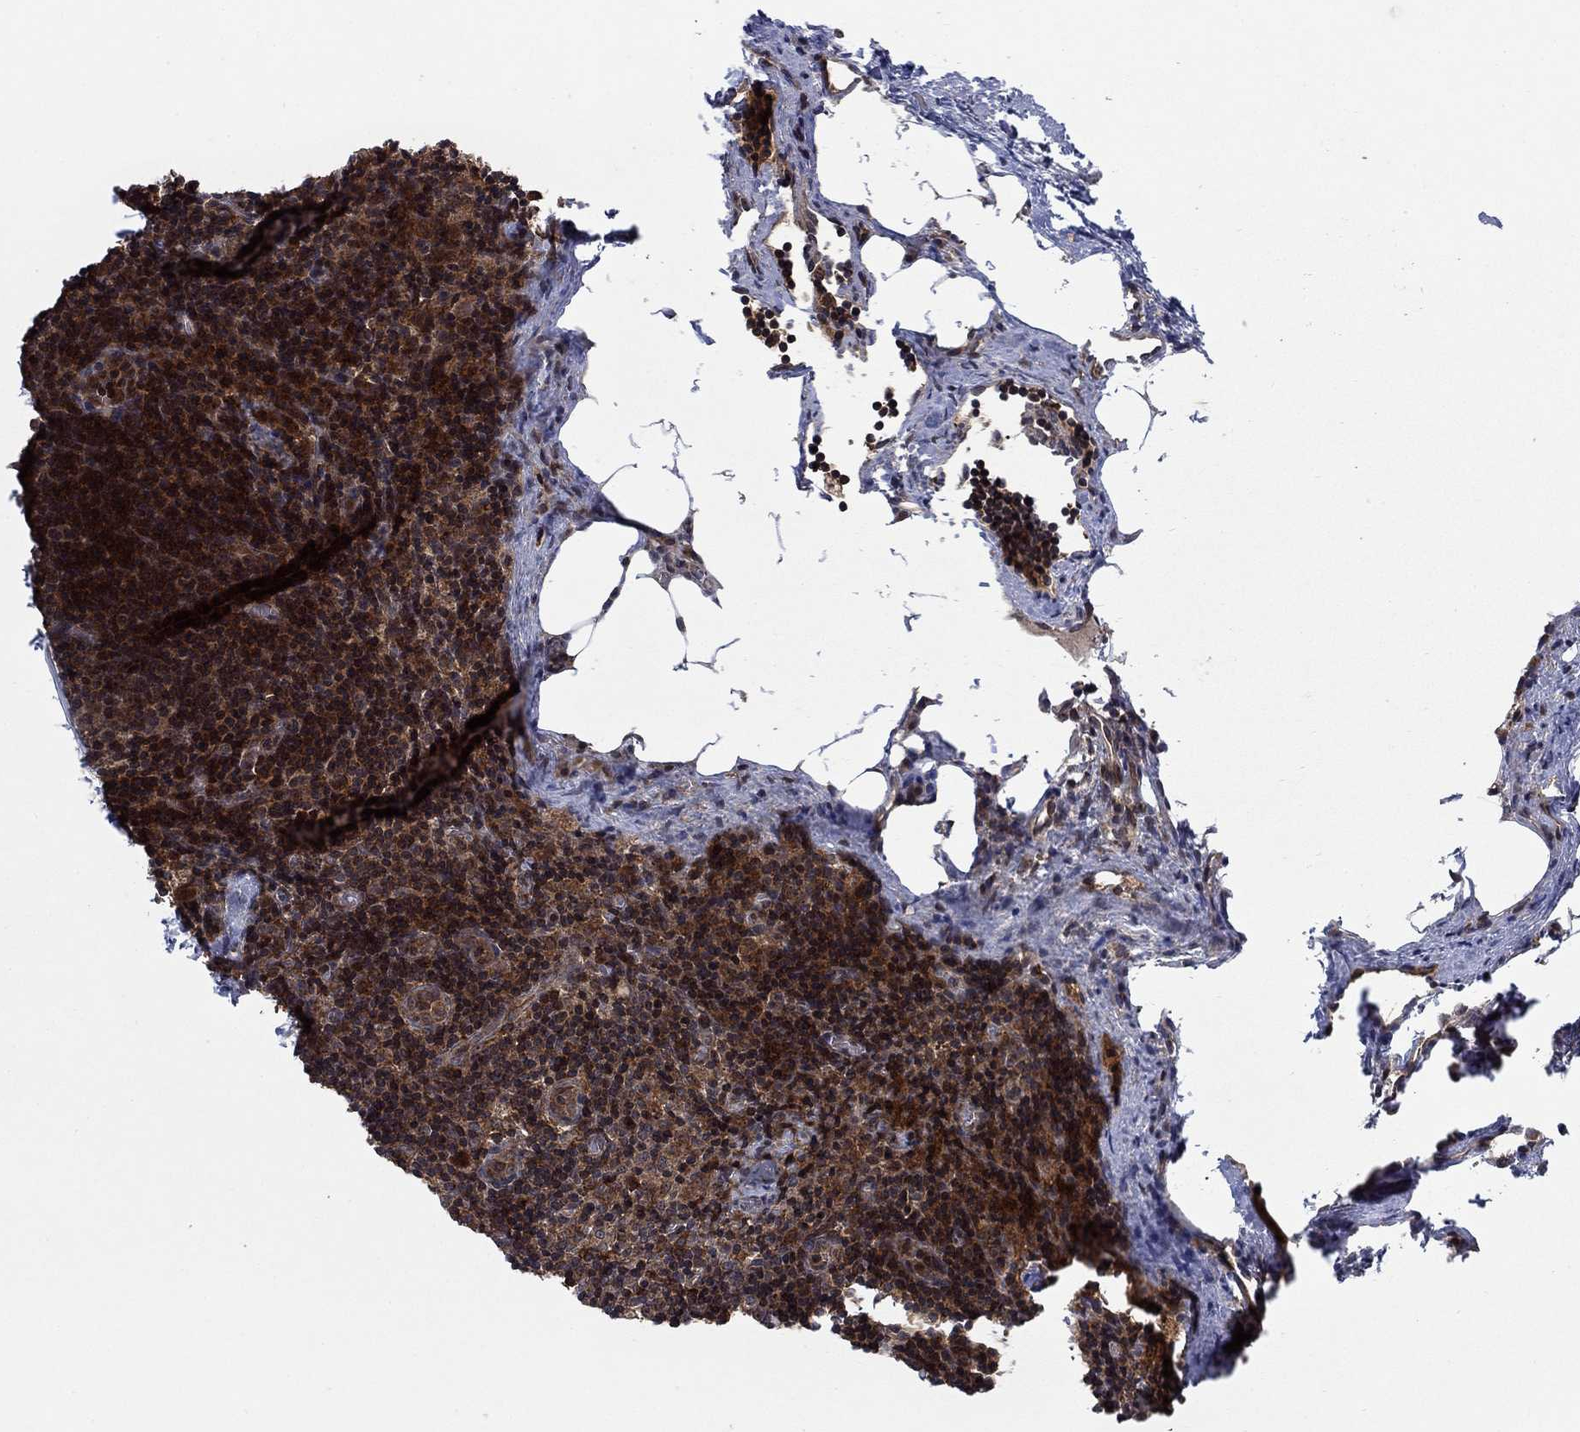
{"staining": {"intensity": "strong", "quantity": "25%-75%", "location": "cytoplasmic/membranous"}, "tissue": "lymph node", "cell_type": "Non-germinal center cells", "image_type": "normal", "snomed": [{"axis": "morphology", "description": "Normal tissue, NOS"}, {"axis": "topography", "description": "Lymph node"}], "caption": "IHC photomicrograph of unremarkable human lymph node stained for a protein (brown), which exhibits high levels of strong cytoplasmic/membranous expression in about 25%-75% of non-germinal center cells.", "gene": "IFI35", "patient": {"sex": "female", "age": 52}}